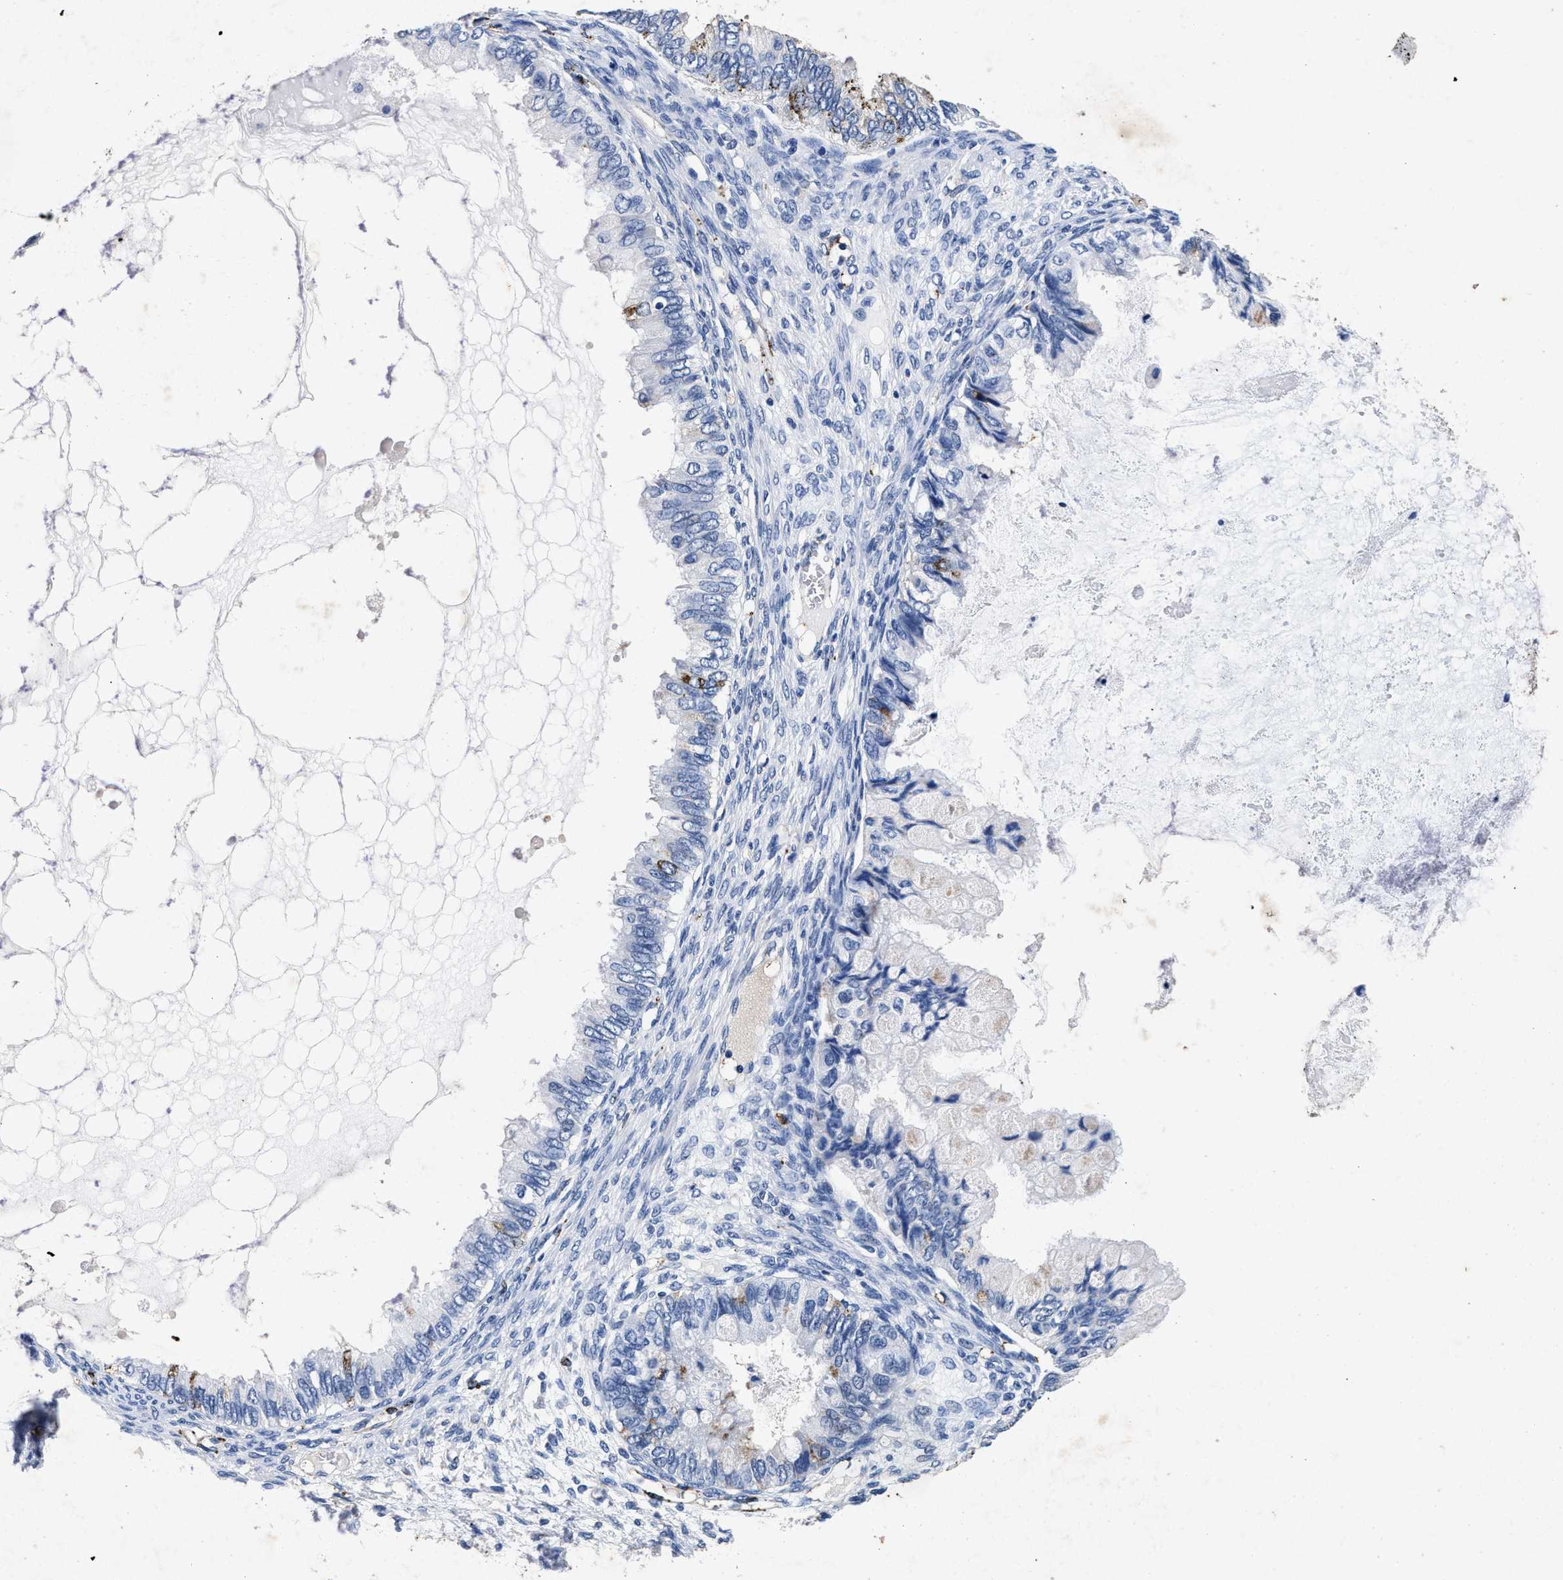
{"staining": {"intensity": "negative", "quantity": "none", "location": "none"}, "tissue": "ovarian cancer", "cell_type": "Tumor cells", "image_type": "cancer", "snomed": [{"axis": "morphology", "description": "Cystadenocarcinoma, mucinous, NOS"}, {"axis": "topography", "description": "Ovary"}], "caption": "This histopathology image is of ovarian mucinous cystadenocarcinoma stained with IHC to label a protein in brown with the nuclei are counter-stained blue. There is no staining in tumor cells.", "gene": "LTB4R2", "patient": {"sex": "female", "age": 80}}